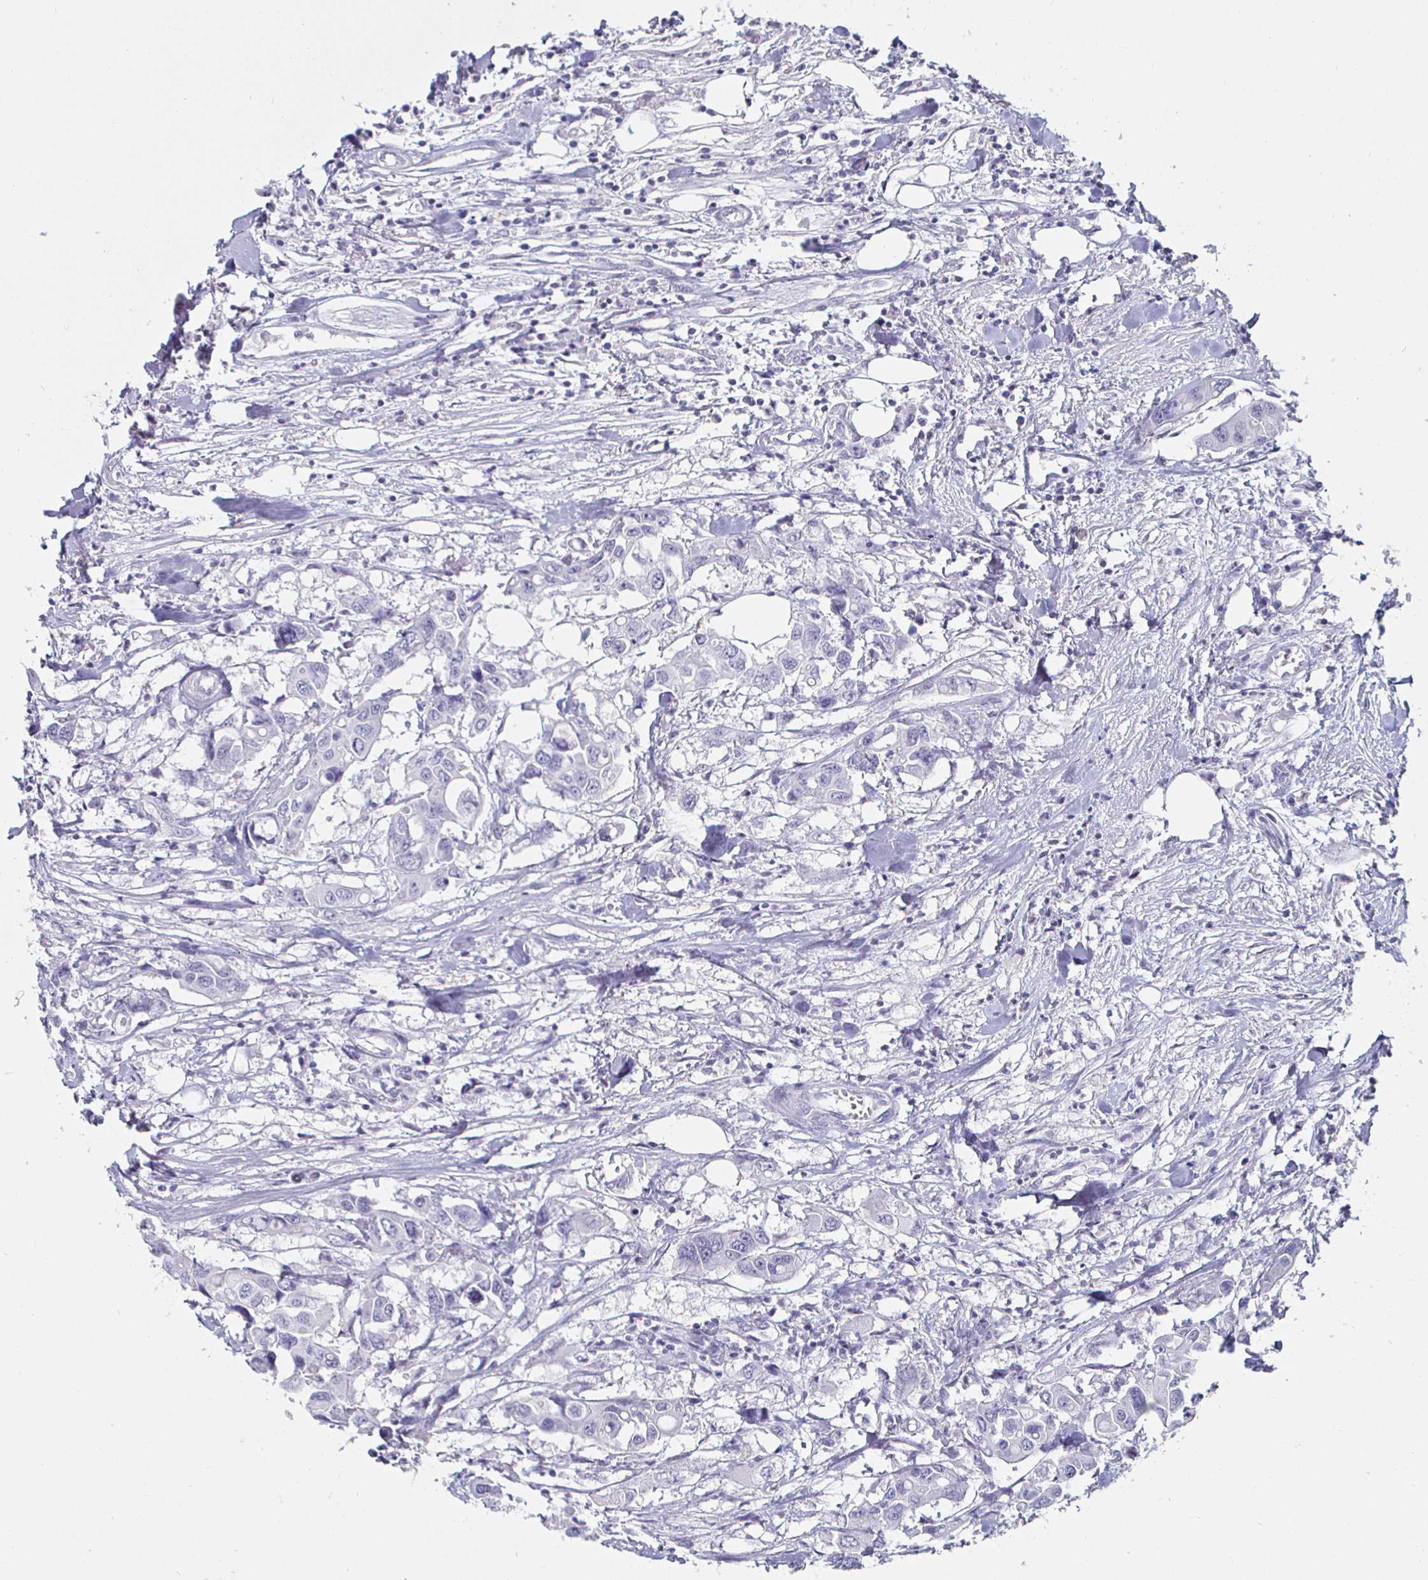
{"staining": {"intensity": "negative", "quantity": "none", "location": "none"}, "tissue": "colorectal cancer", "cell_type": "Tumor cells", "image_type": "cancer", "snomed": [{"axis": "morphology", "description": "Adenocarcinoma, NOS"}, {"axis": "topography", "description": "Colon"}], "caption": "There is no significant staining in tumor cells of adenocarcinoma (colorectal). The staining is performed using DAB brown chromogen with nuclei counter-stained in using hematoxylin.", "gene": "ENPP1", "patient": {"sex": "male", "age": 77}}